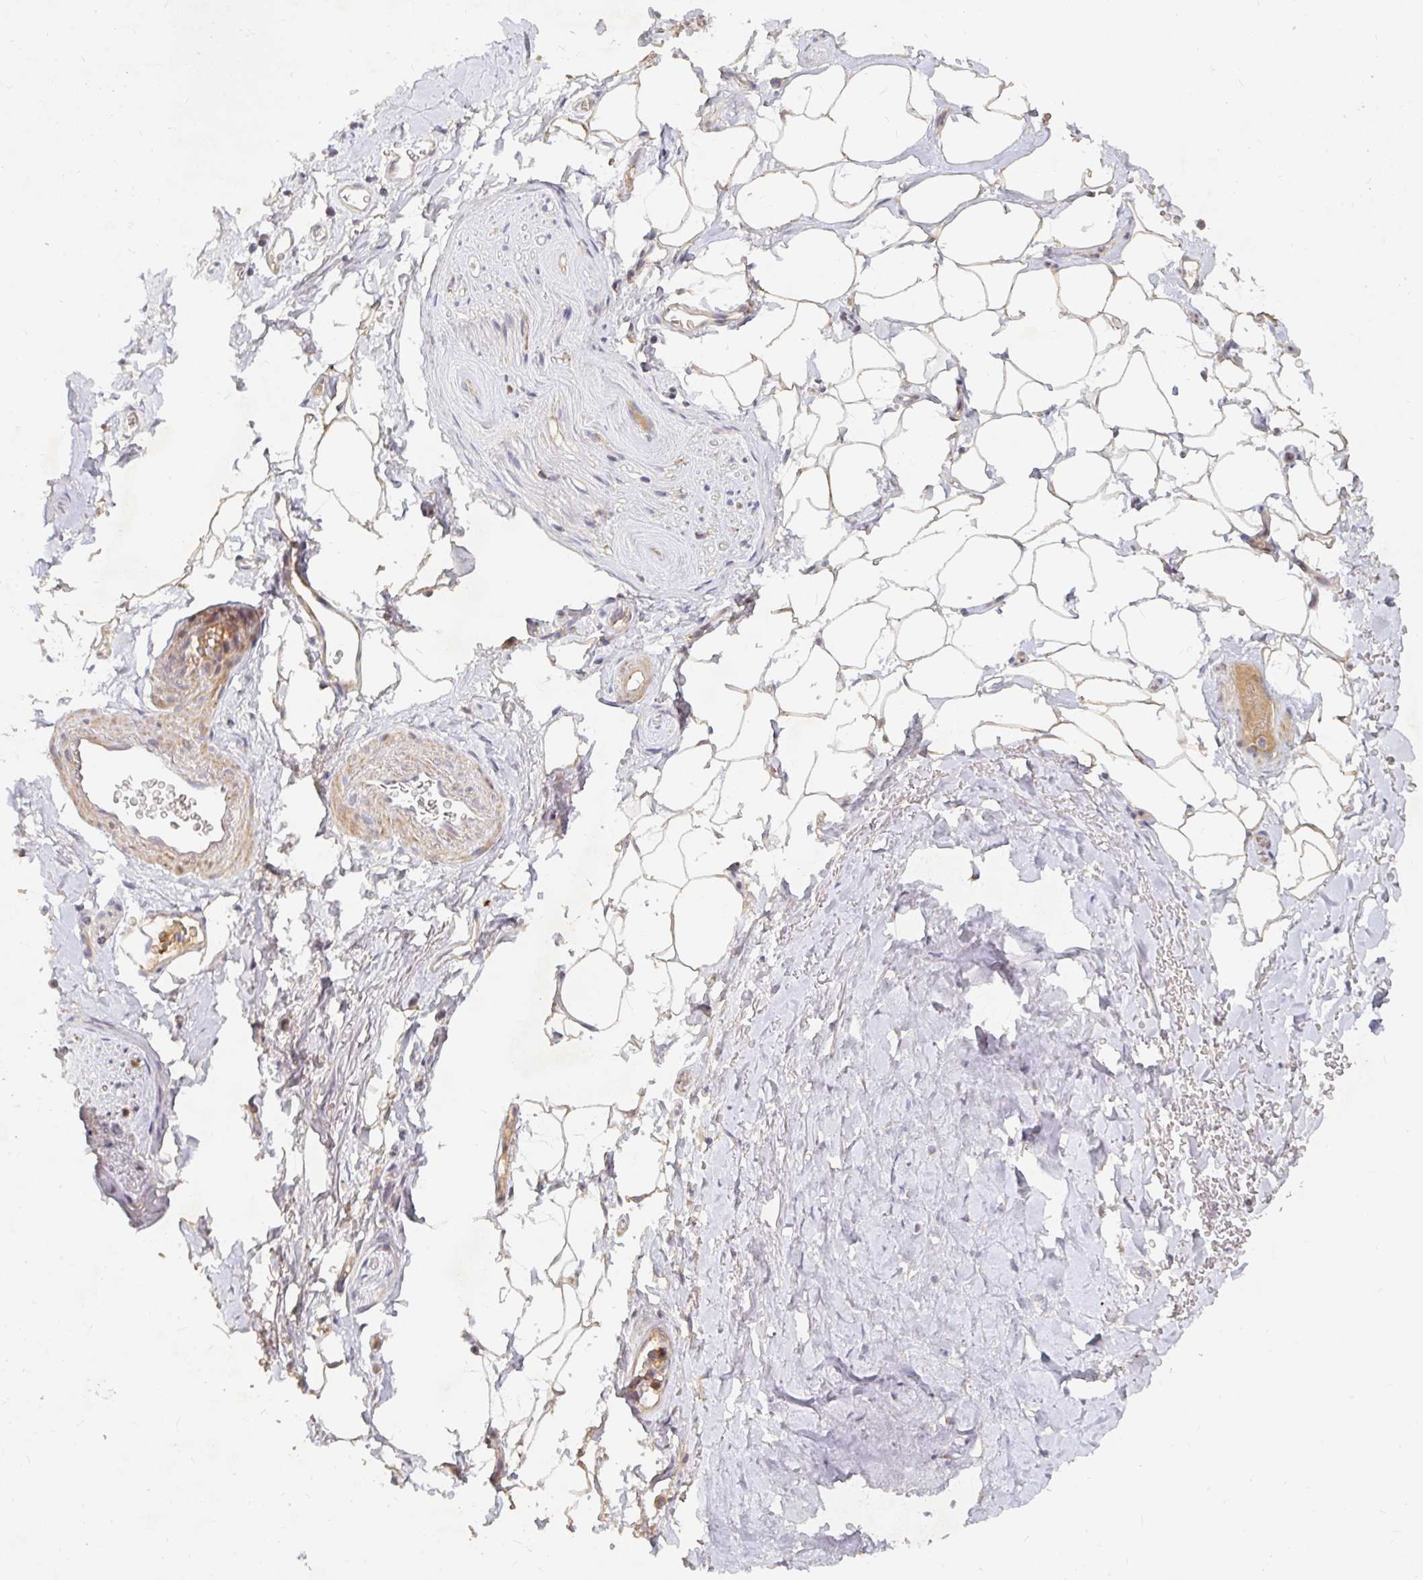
{"staining": {"intensity": "weak", "quantity": "<25%", "location": "cytoplasmic/membranous"}, "tissue": "adipose tissue", "cell_type": "Adipocytes", "image_type": "normal", "snomed": [{"axis": "morphology", "description": "Normal tissue, NOS"}, {"axis": "topography", "description": "Lymph node"}, {"axis": "topography", "description": "Cartilage tissue"}, {"axis": "topography", "description": "Bronchus"}], "caption": "Immunohistochemistry (IHC) of normal human adipose tissue displays no staining in adipocytes.", "gene": "NME9", "patient": {"sex": "female", "age": 70}}